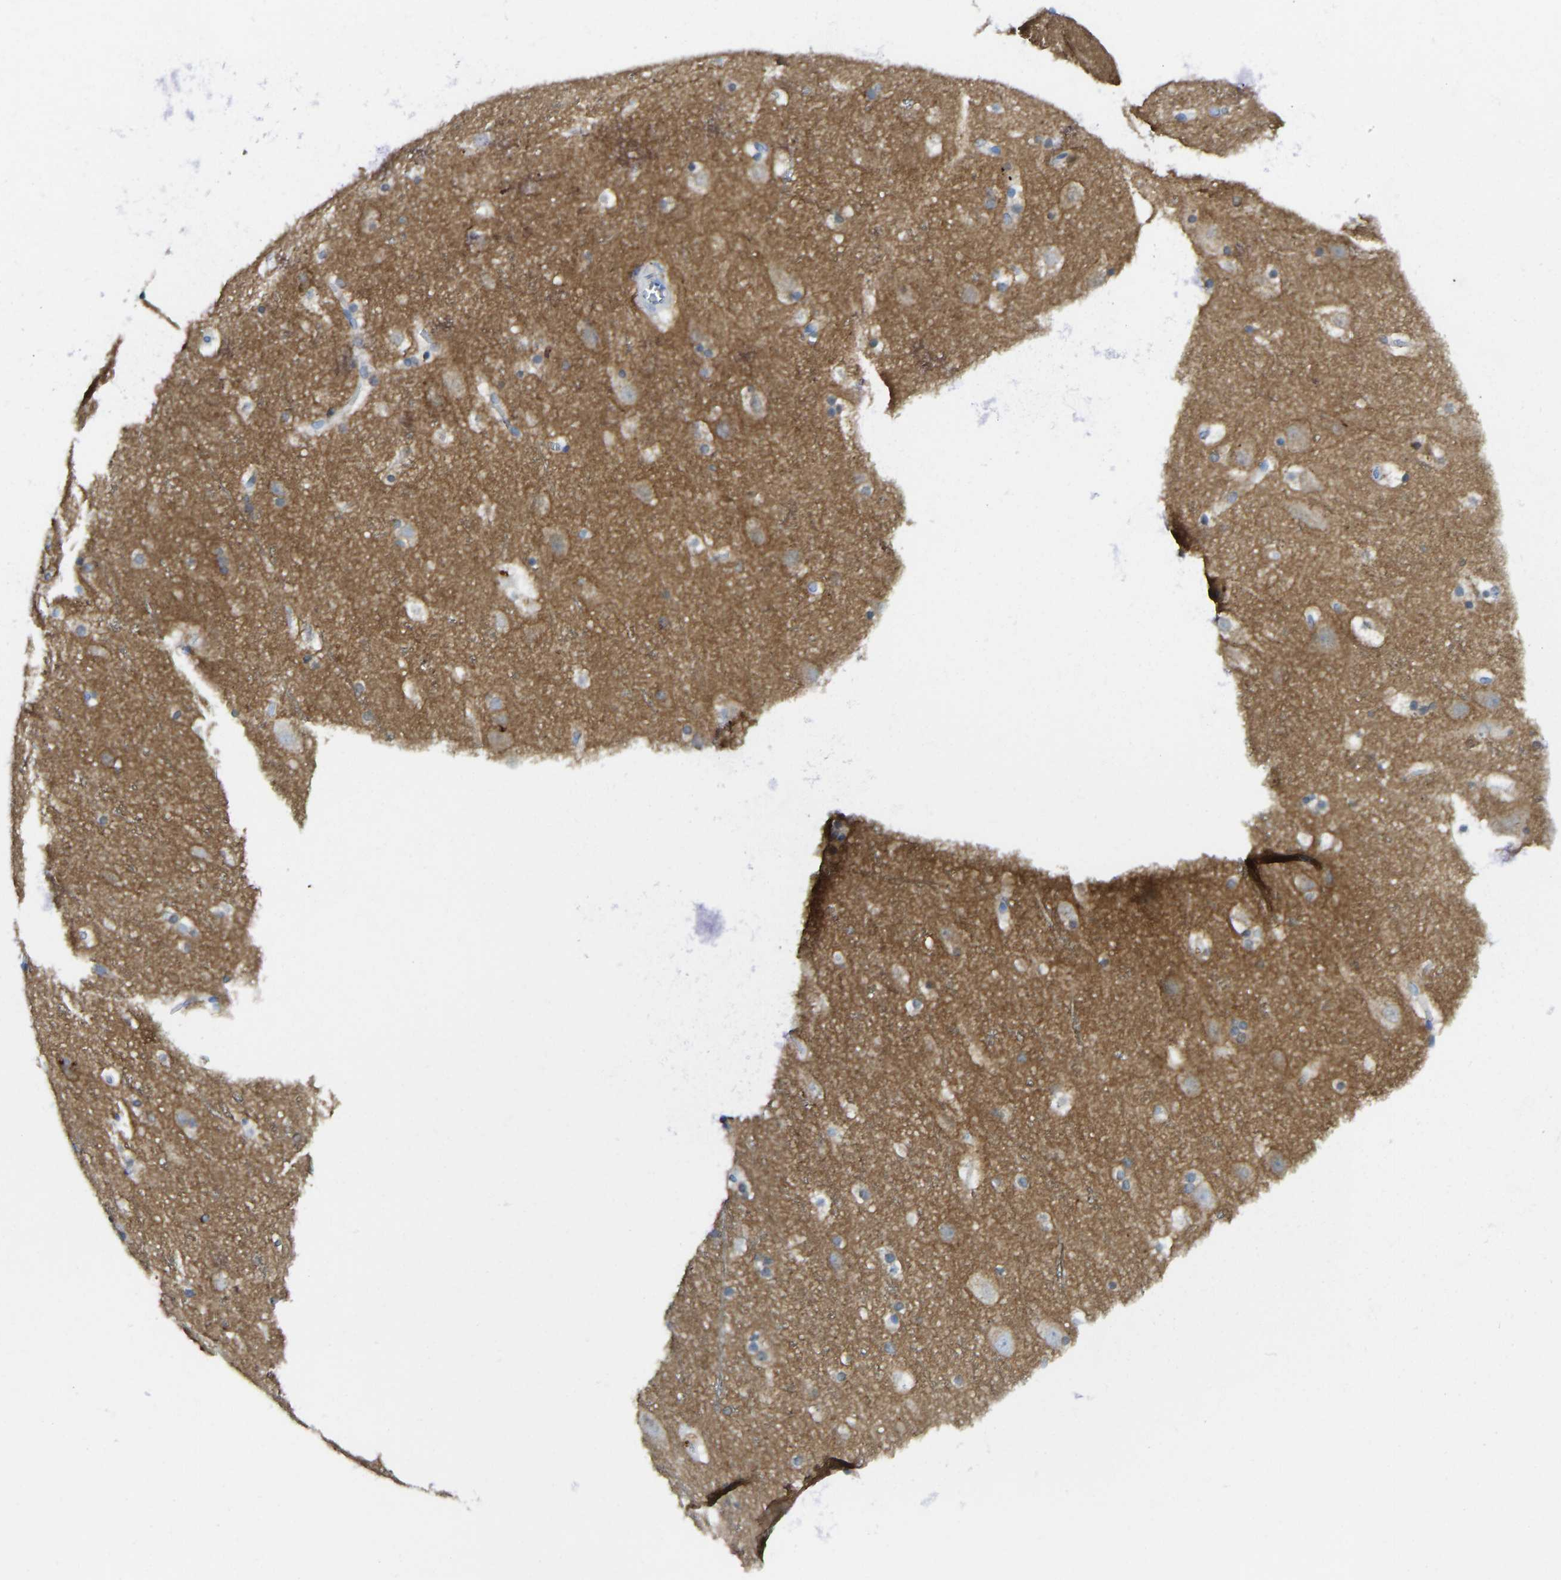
{"staining": {"intensity": "negative", "quantity": "none", "location": "none"}, "tissue": "cerebral cortex", "cell_type": "Endothelial cells", "image_type": "normal", "snomed": [{"axis": "morphology", "description": "Normal tissue, NOS"}, {"axis": "topography", "description": "Cerebral cortex"}], "caption": "High power microscopy micrograph of an IHC photomicrograph of unremarkable cerebral cortex, revealing no significant staining in endothelial cells. Nuclei are stained in blue.", "gene": "NDRG3", "patient": {"sex": "male", "age": 45}}